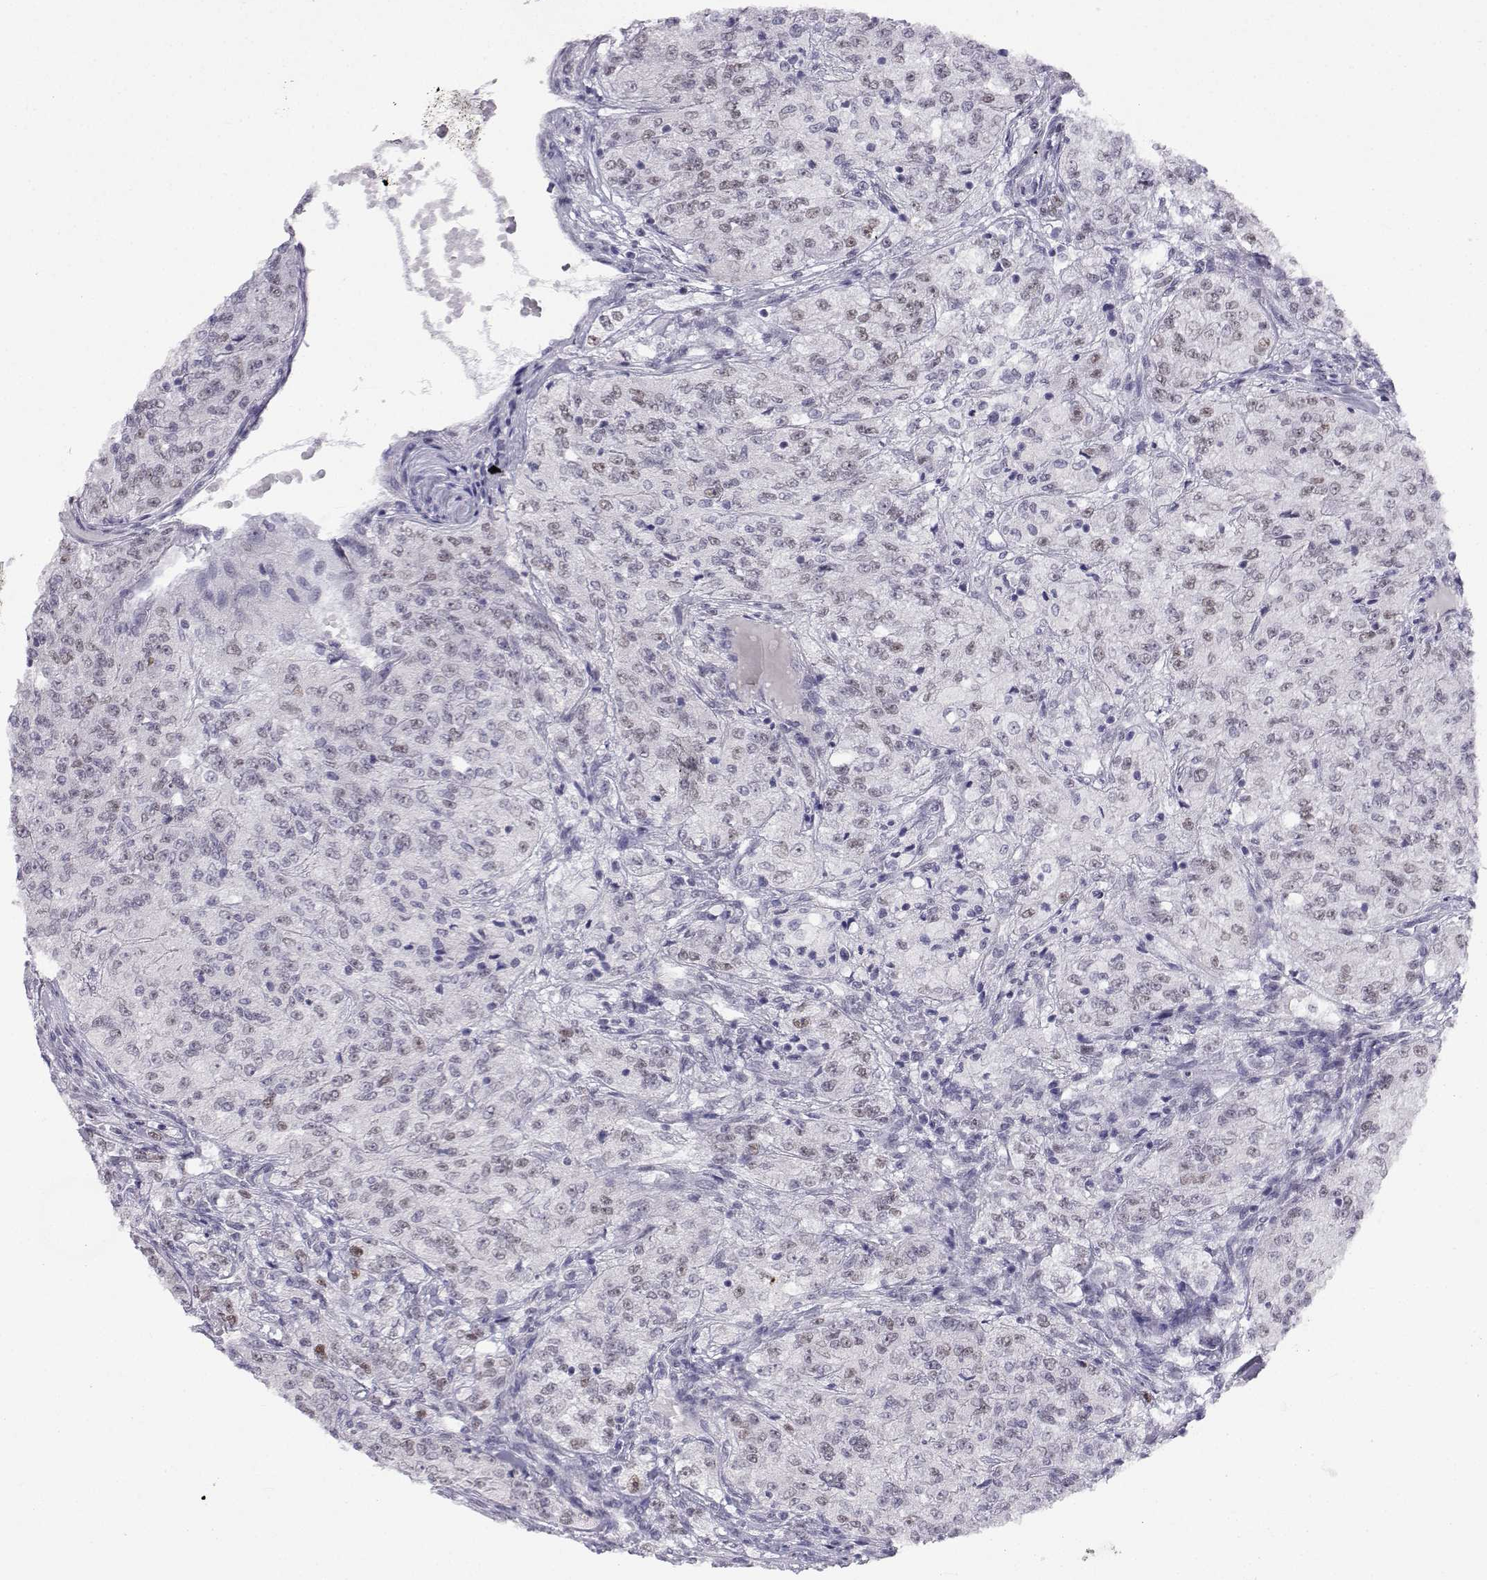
{"staining": {"intensity": "negative", "quantity": "none", "location": "none"}, "tissue": "renal cancer", "cell_type": "Tumor cells", "image_type": "cancer", "snomed": [{"axis": "morphology", "description": "Adenocarcinoma, NOS"}, {"axis": "topography", "description": "Kidney"}], "caption": "An immunohistochemistry (IHC) micrograph of renal cancer (adenocarcinoma) is shown. There is no staining in tumor cells of renal cancer (adenocarcinoma).", "gene": "MED26", "patient": {"sex": "female", "age": 63}}